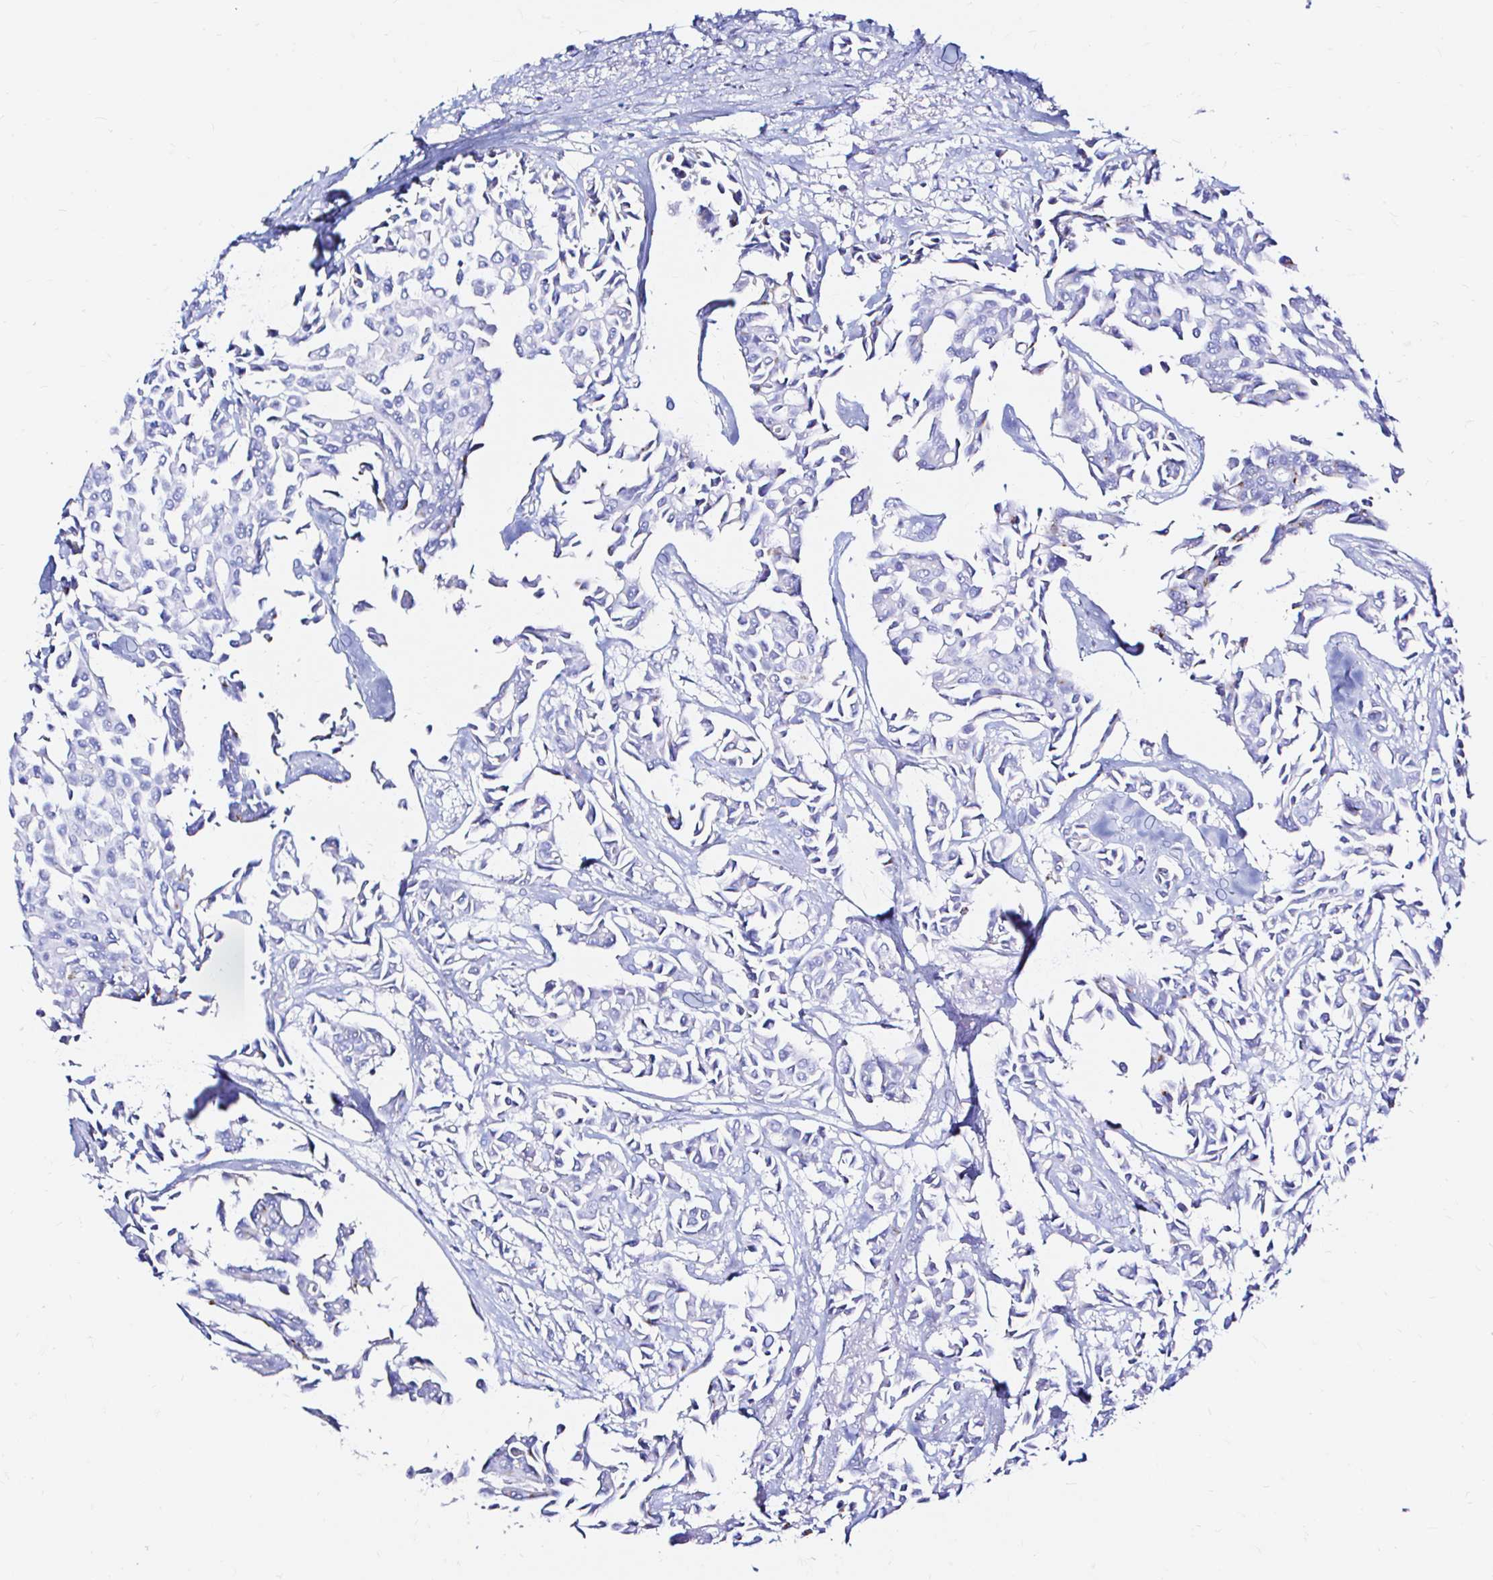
{"staining": {"intensity": "negative", "quantity": "none", "location": "none"}, "tissue": "breast cancer", "cell_type": "Tumor cells", "image_type": "cancer", "snomed": [{"axis": "morphology", "description": "Duct carcinoma"}, {"axis": "topography", "description": "Breast"}], "caption": "Tumor cells are negative for brown protein staining in breast cancer (infiltrating ductal carcinoma).", "gene": "ZNF432", "patient": {"sex": "female", "age": 54}}